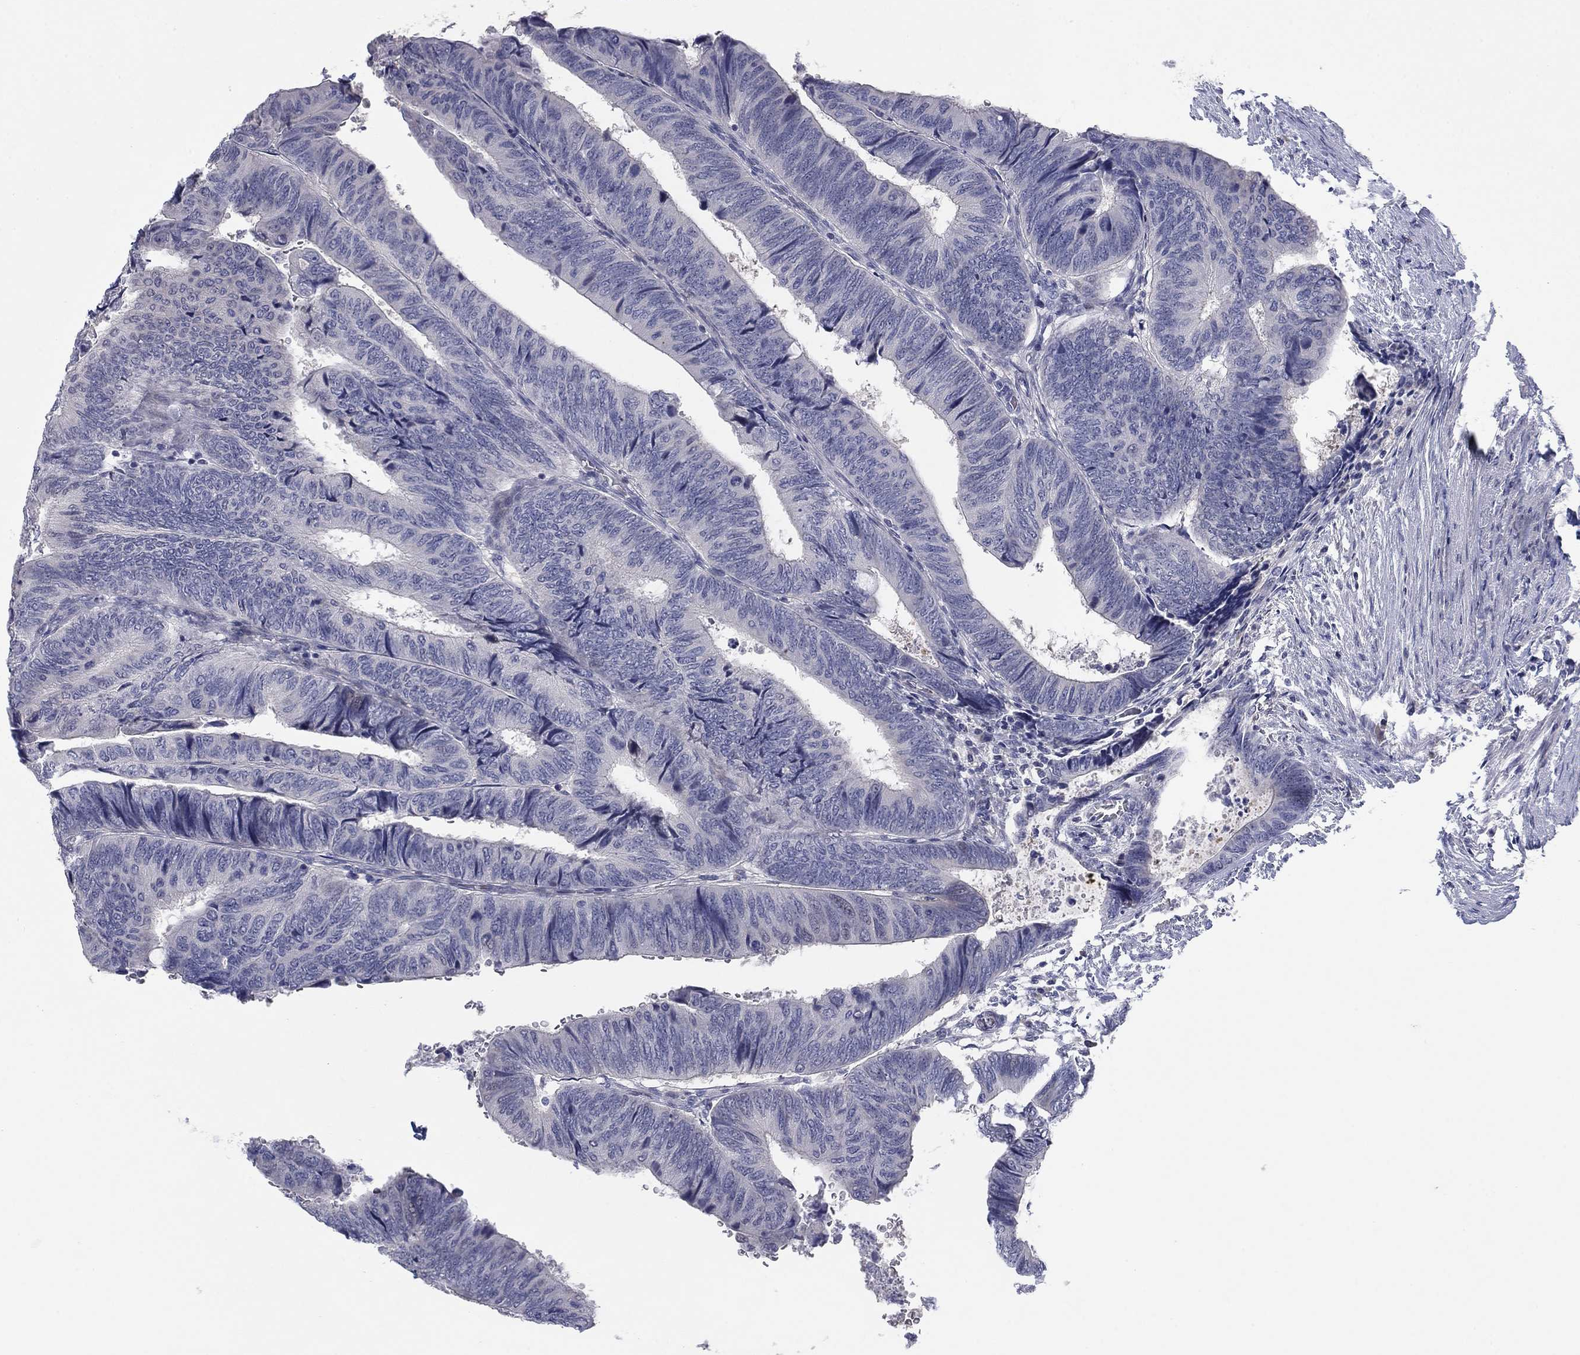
{"staining": {"intensity": "negative", "quantity": "none", "location": "none"}, "tissue": "colorectal cancer", "cell_type": "Tumor cells", "image_type": "cancer", "snomed": [{"axis": "morphology", "description": "Normal tissue, NOS"}, {"axis": "morphology", "description": "Adenocarcinoma, NOS"}, {"axis": "topography", "description": "Rectum"}, {"axis": "topography", "description": "Peripheral nerve tissue"}], "caption": "Colorectal adenocarcinoma was stained to show a protein in brown. There is no significant positivity in tumor cells.", "gene": "AMN1", "patient": {"sex": "male", "age": 92}}